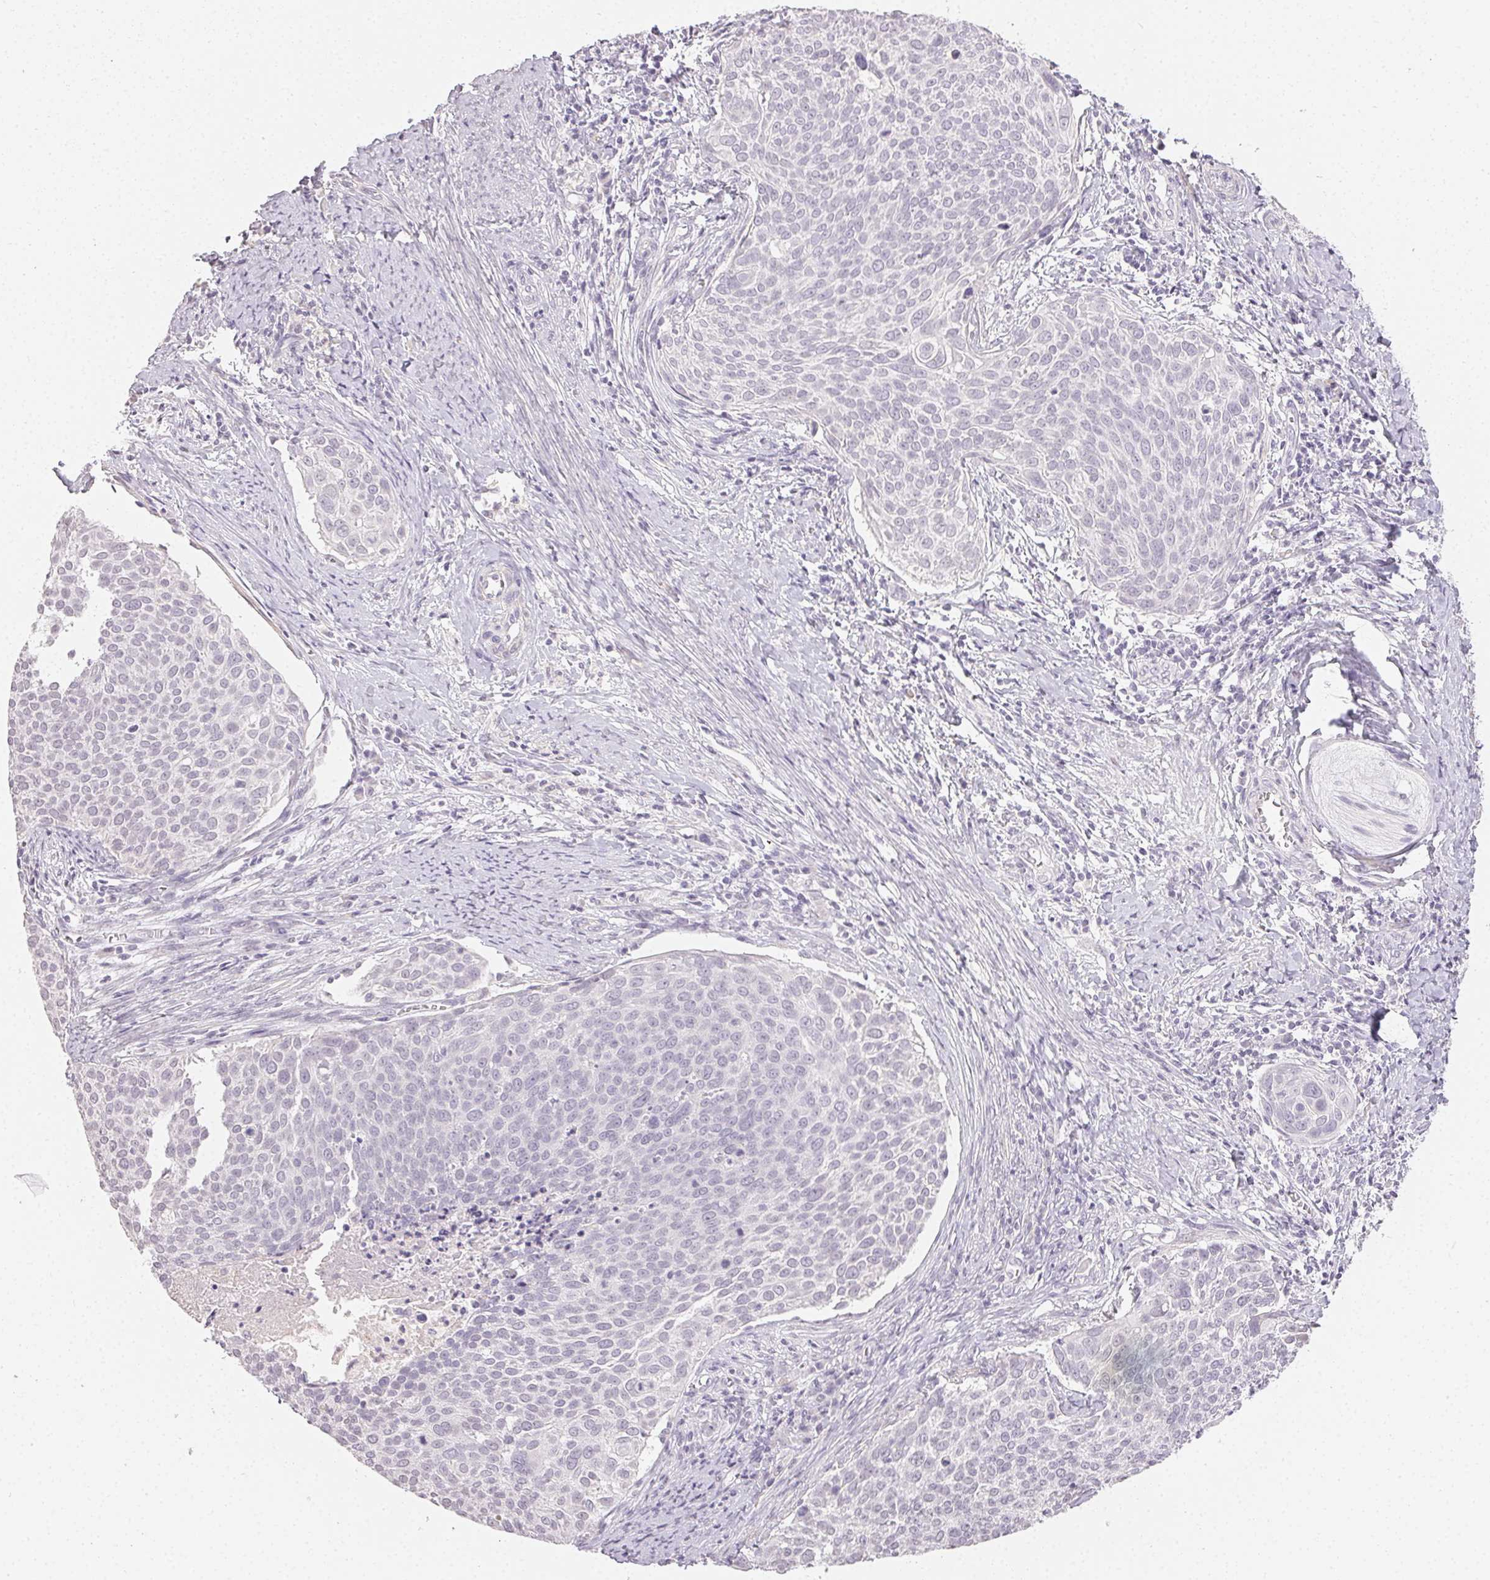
{"staining": {"intensity": "negative", "quantity": "none", "location": "none"}, "tissue": "cervical cancer", "cell_type": "Tumor cells", "image_type": "cancer", "snomed": [{"axis": "morphology", "description": "Squamous cell carcinoma, NOS"}, {"axis": "topography", "description": "Cervix"}], "caption": "An image of cervical cancer (squamous cell carcinoma) stained for a protein demonstrates no brown staining in tumor cells.", "gene": "TMEM174", "patient": {"sex": "female", "age": 39}}